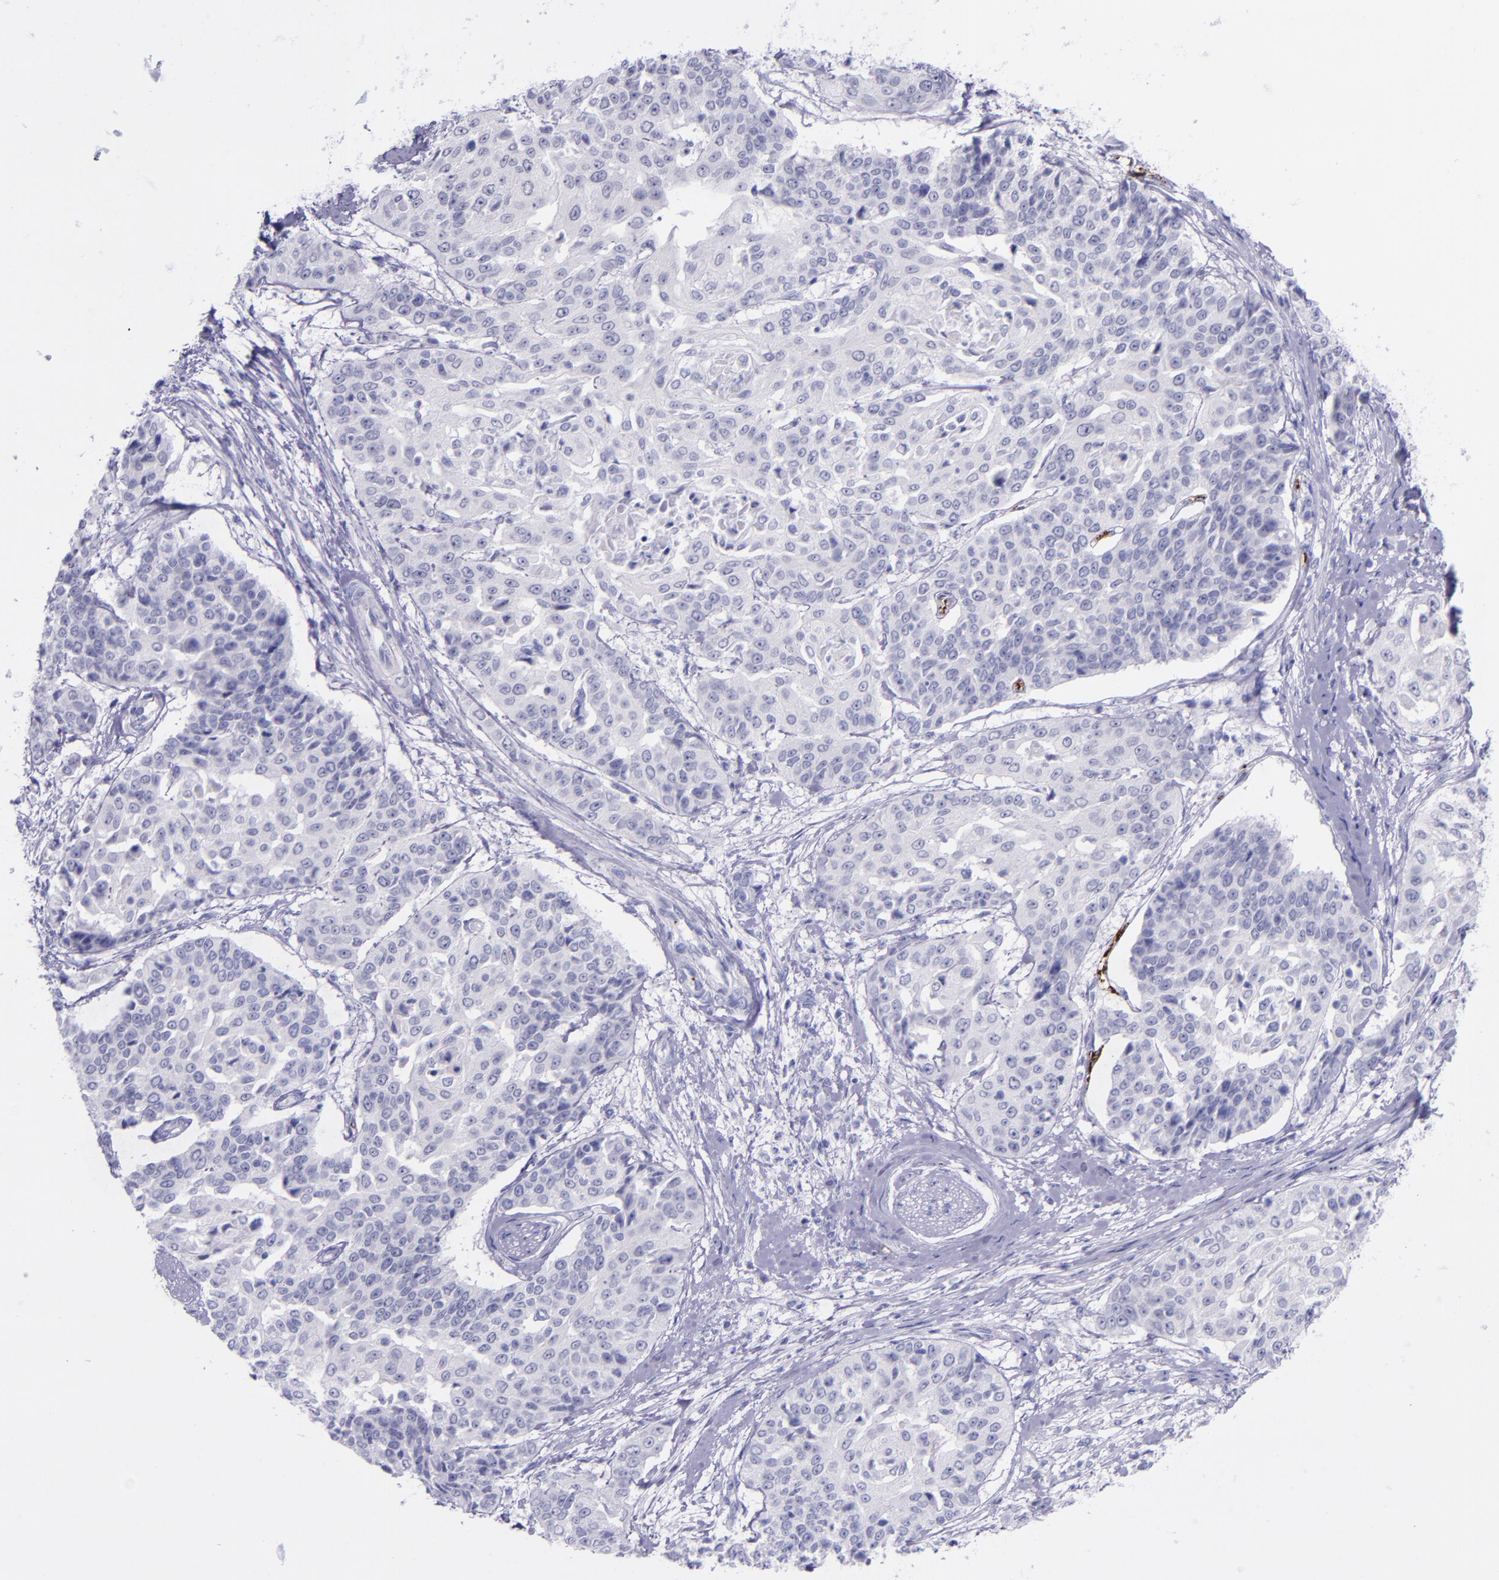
{"staining": {"intensity": "negative", "quantity": "none", "location": "none"}, "tissue": "cervical cancer", "cell_type": "Tumor cells", "image_type": "cancer", "snomed": [{"axis": "morphology", "description": "Squamous cell carcinoma, NOS"}, {"axis": "topography", "description": "Cervix"}], "caption": "The image displays no significant staining in tumor cells of cervical squamous cell carcinoma. (DAB immunohistochemistry, high magnification).", "gene": "SELE", "patient": {"sex": "female", "age": 64}}